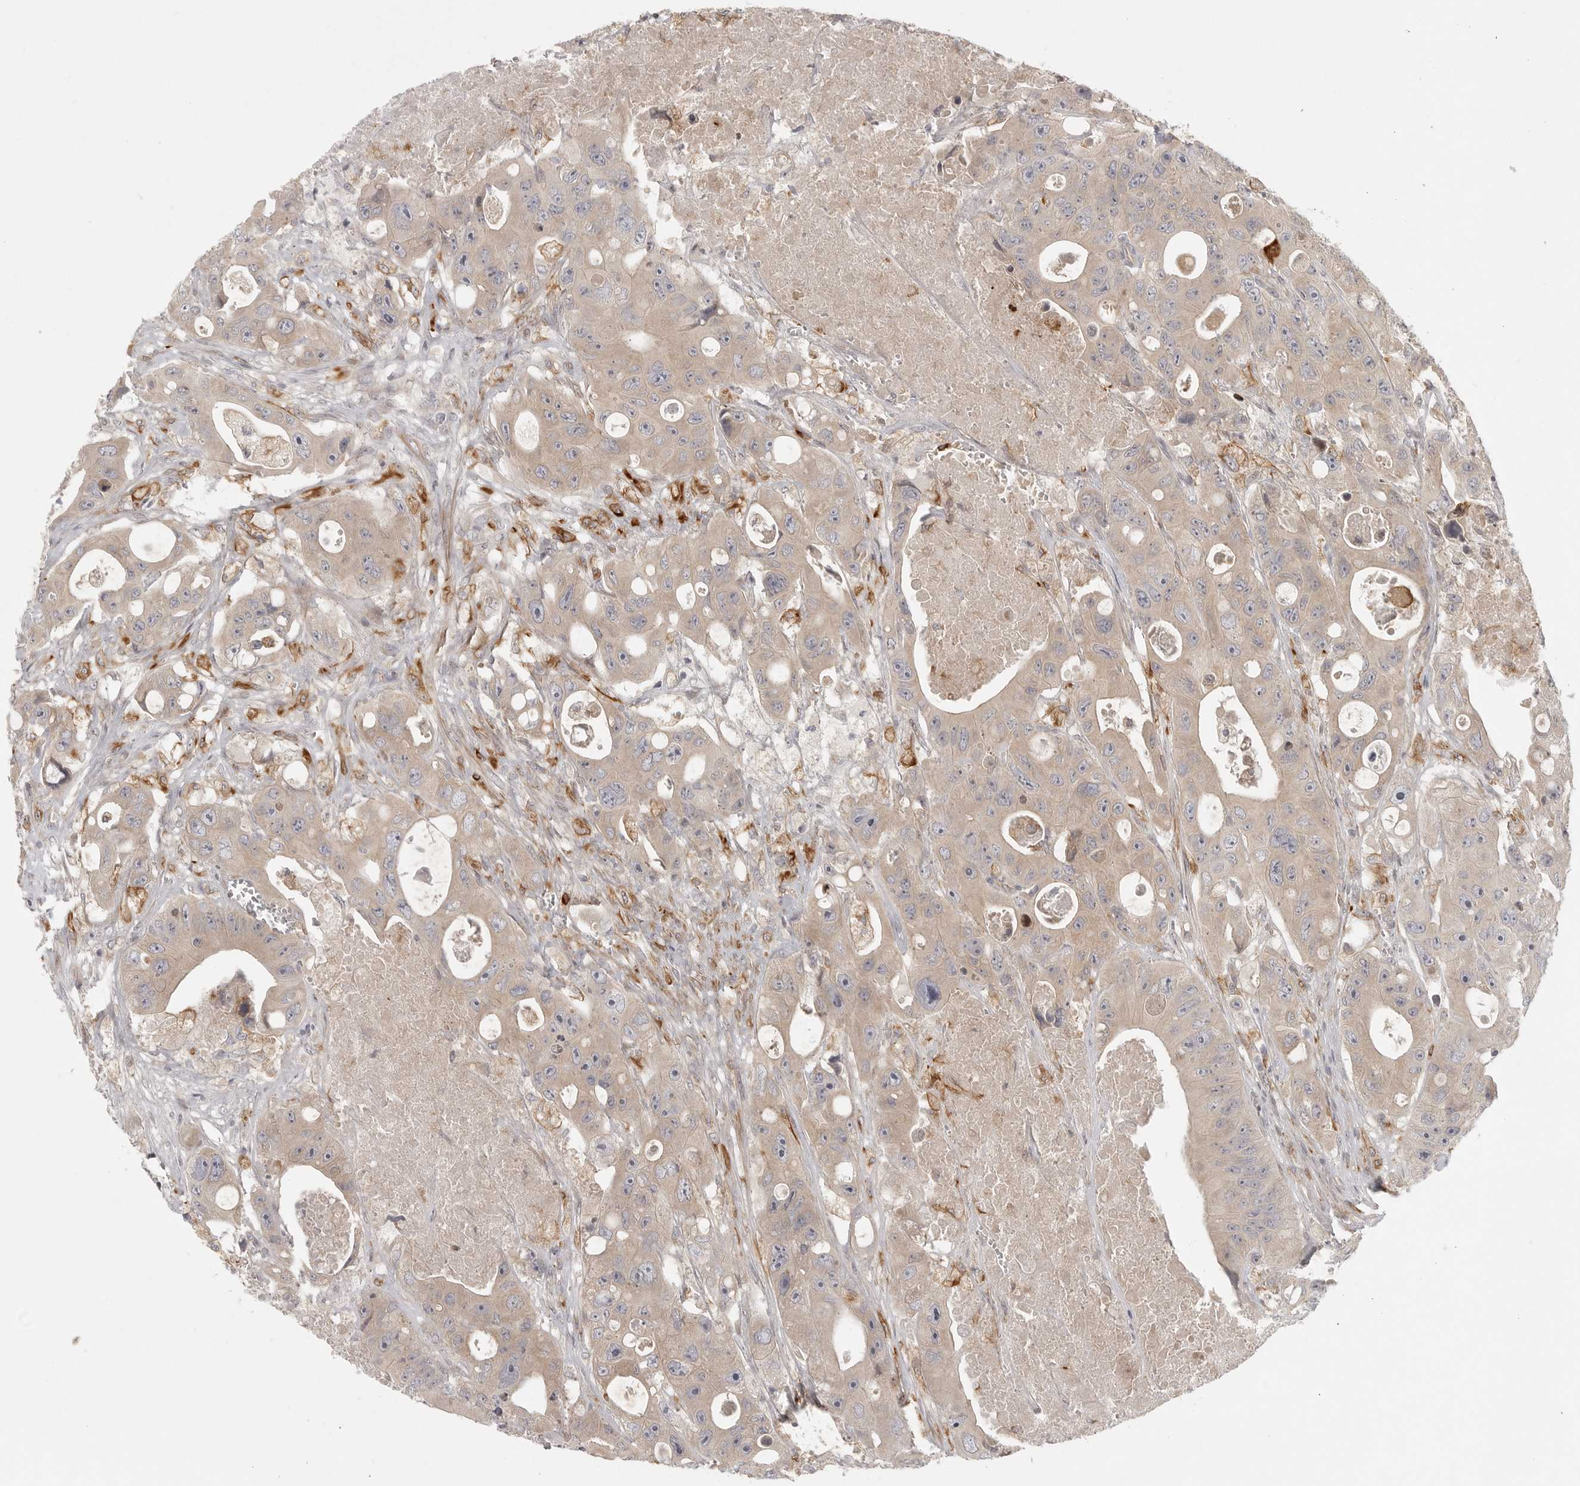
{"staining": {"intensity": "weak", "quantity": "<25%", "location": "cytoplasmic/membranous"}, "tissue": "colorectal cancer", "cell_type": "Tumor cells", "image_type": "cancer", "snomed": [{"axis": "morphology", "description": "Adenocarcinoma, NOS"}, {"axis": "topography", "description": "Colon"}], "caption": "This image is of adenocarcinoma (colorectal) stained with IHC to label a protein in brown with the nuclei are counter-stained blue. There is no positivity in tumor cells.", "gene": "CCPG1", "patient": {"sex": "female", "age": 46}}